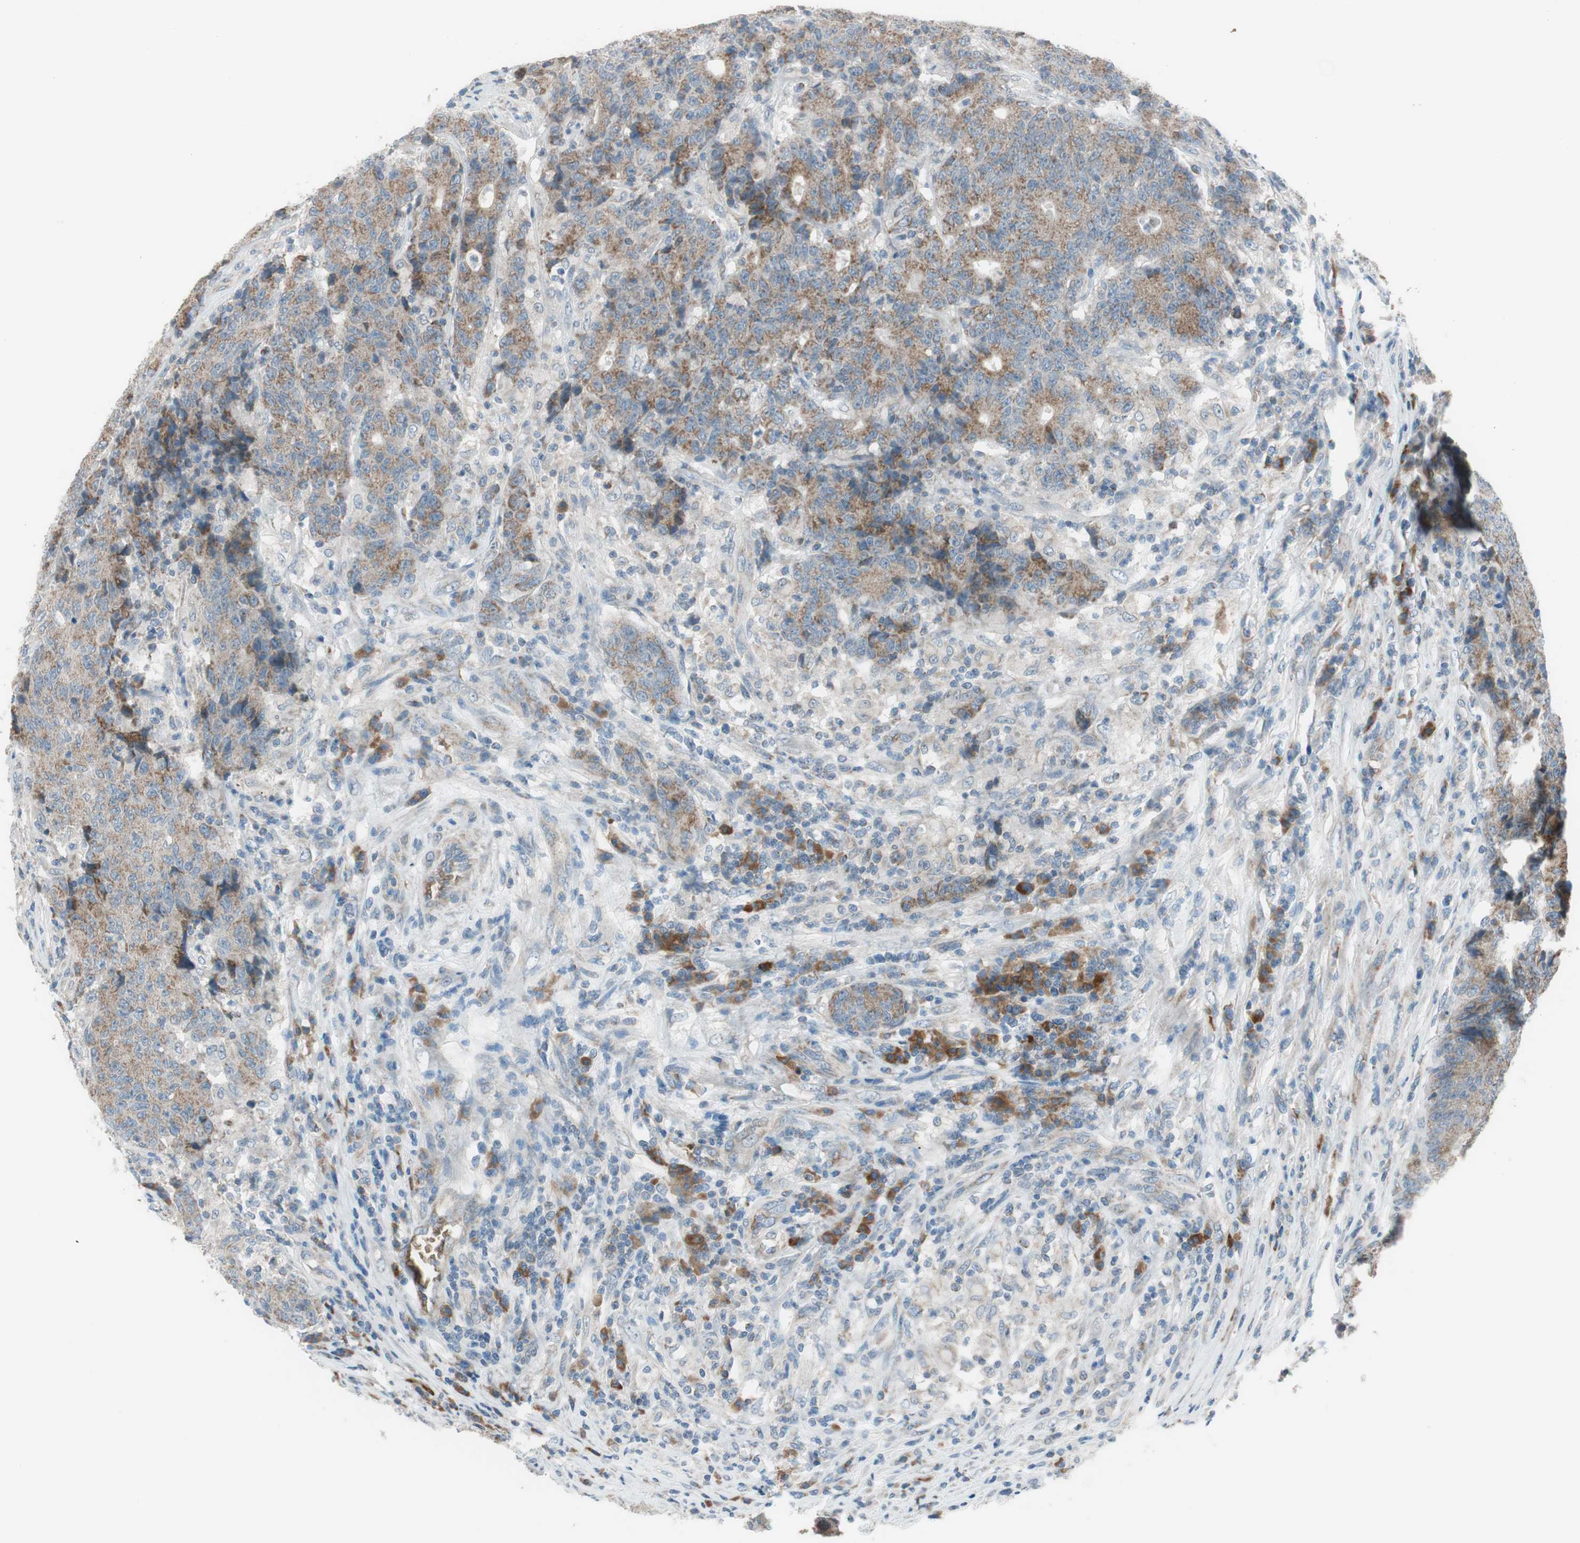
{"staining": {"intensity": "moderate", "quantity": ">75%", "location": "cytoplasmic/membranous"}, "tissue": "colorectal cancer", "cell_type": "Tumor cells", "image_type": "cancer", "snomed": [{"axis": "morphology", "description": "Normal tissue, NOS"}, {"axis": "morphology", "description": "Adenocarcinoma, NOS"}, {"axis": "topography", "description": "Colon"}], "caption": "Immunohistochemical staining of colorectal adenocarcinoma exhibits medium levels of moderate cytoplasmic/membranous protein expression in about >75% of tumor cells. (Stains: DAB in brown, nuclei in blue, Microscopy: brightfield microscopy at high magnification).", "gene": "GYPC", "patient": {"sex": "female", "age": 75}}